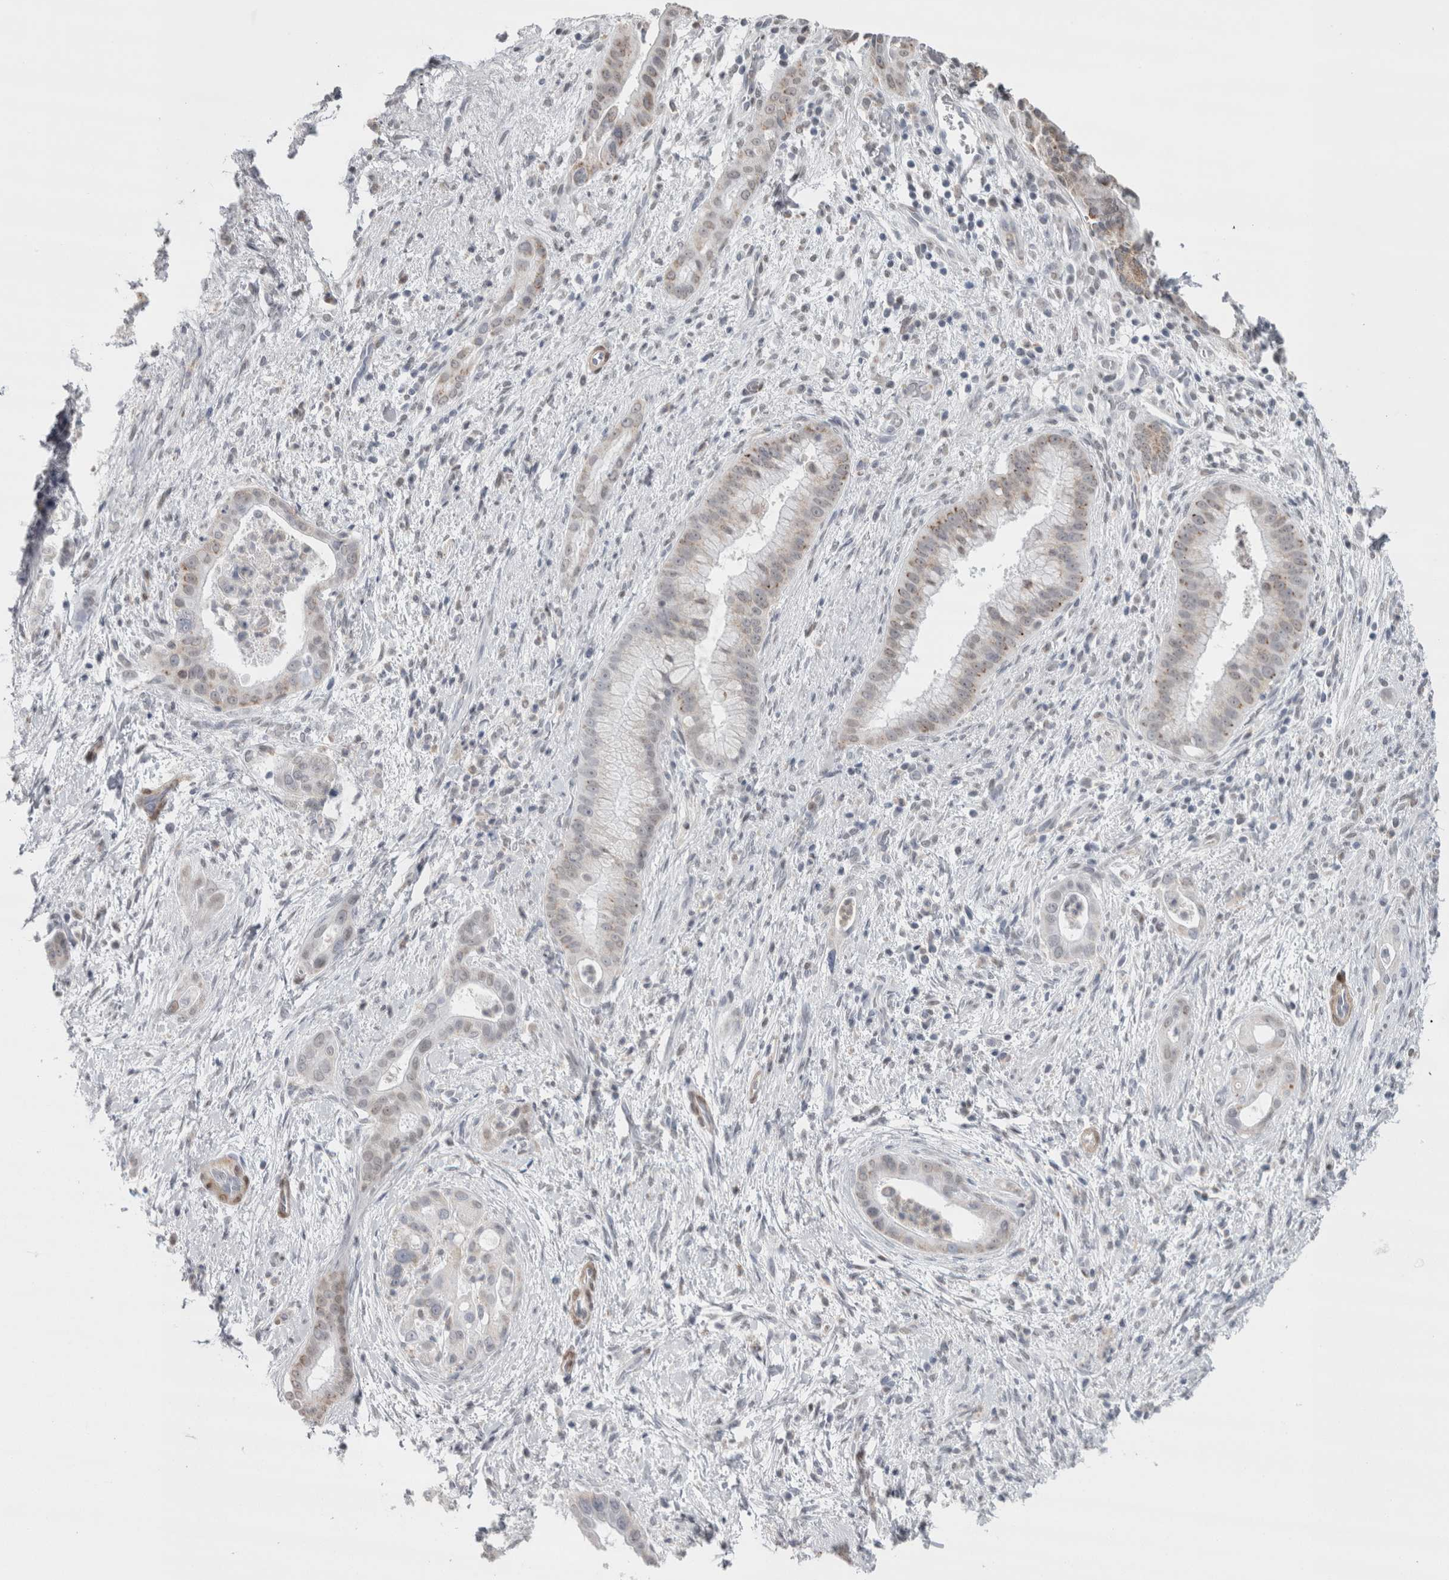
{"staining": {"intensity": "weak", "quantity": "25%-75%", "location": "cytoplasmic/membranous"}, "tissue": "liver cancer", "cell_type": "Tumor cells", "image_type": "cancer", "snomed": [{"axis": "morphology", "description": "Cholangiocarcinoma"}, {"axis": "topography", "description": "Liver"}], "caption": "Brown immunohistochemical staining in human cholangiocarcinoma (liver) displays weak cytoplasmic/membranous staining in approximately 25%-75% of tumor cells.", "gene": "PLIN1", "patient": {"sex": "female", "age": 54}}